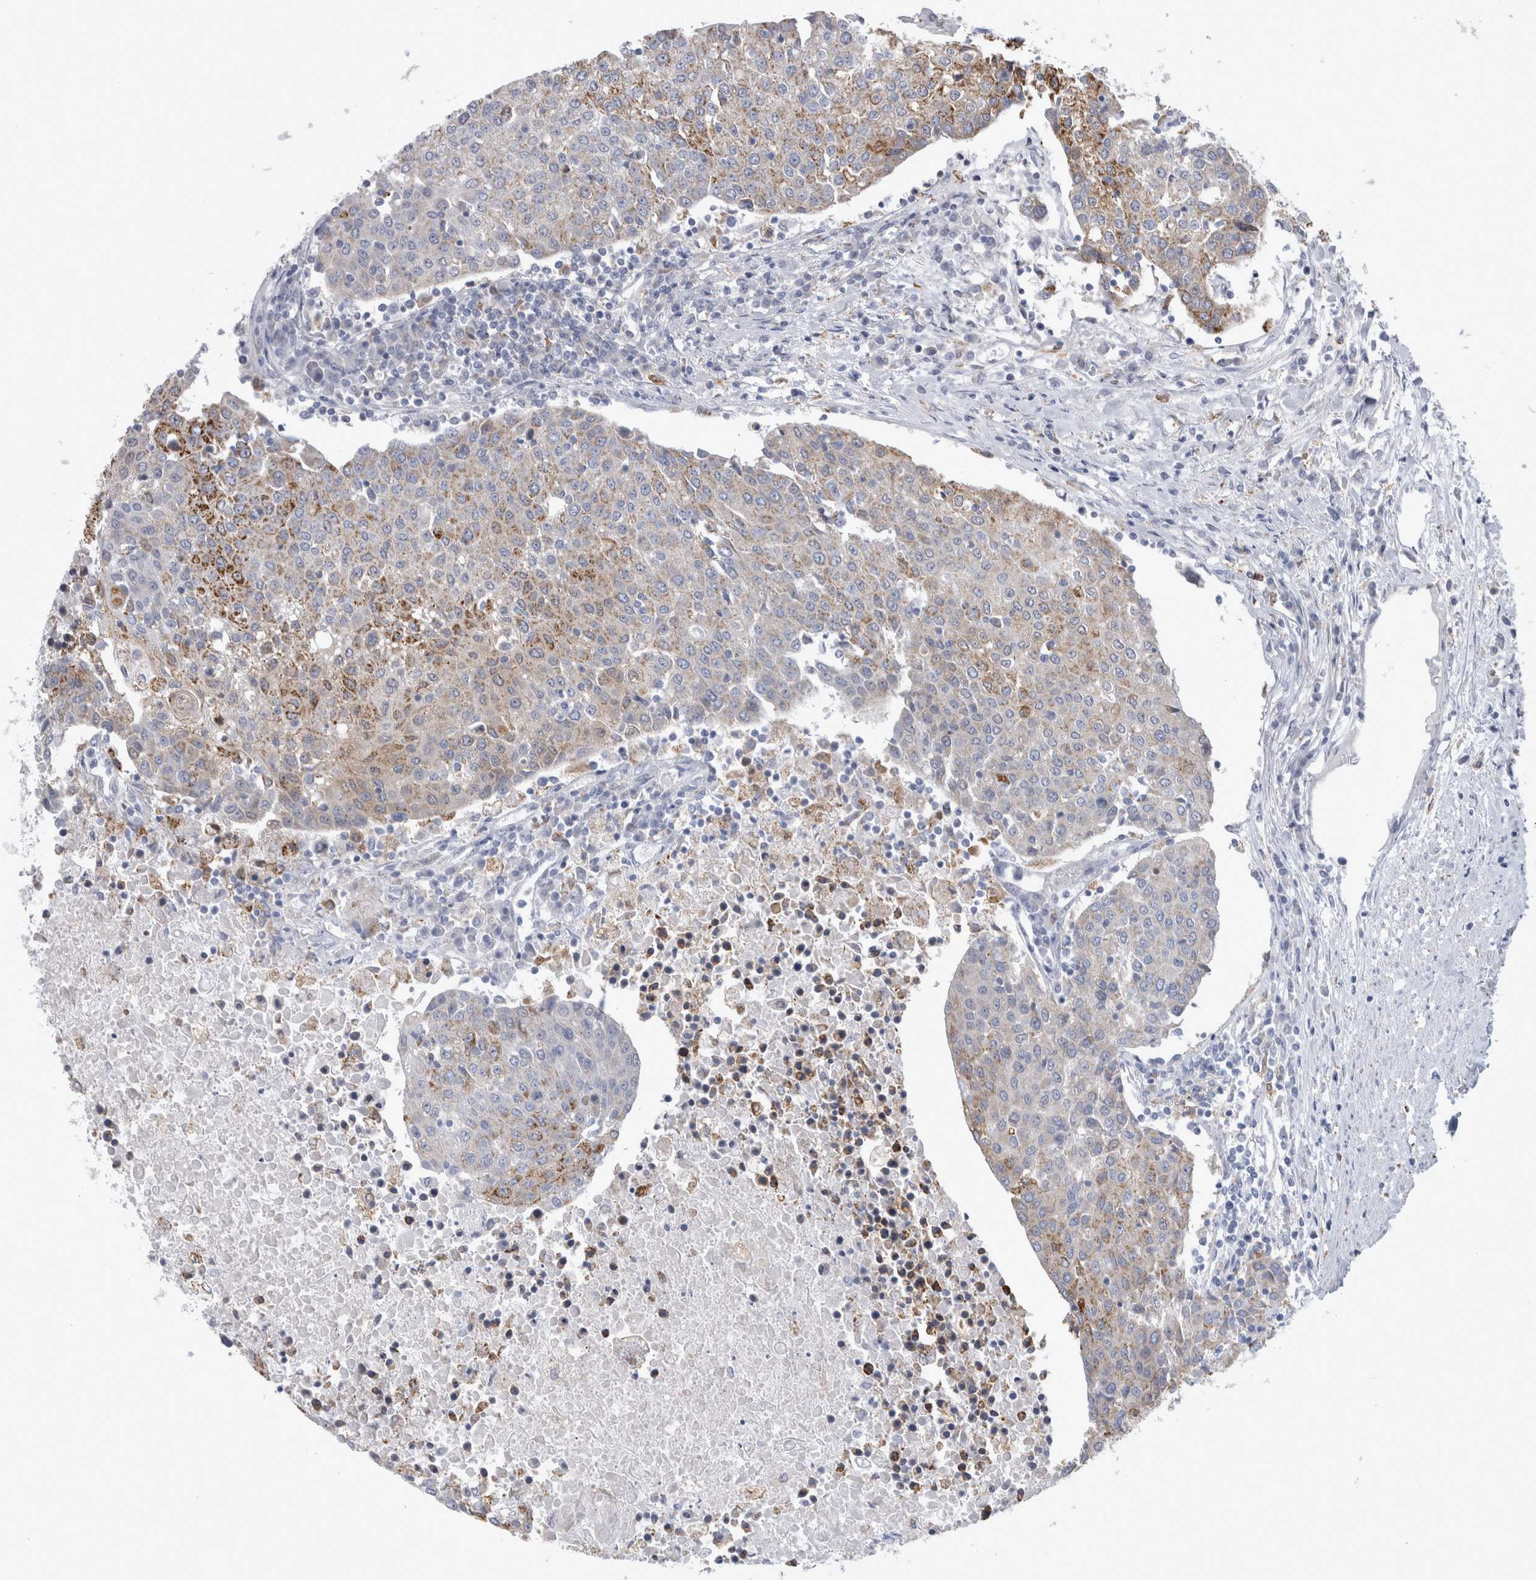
{"staining": {"intensity": "moderate", "quantity": "25%-75%", "location": "cytoplasmic/membranous"}, "tissue": "urothelial cancer", "cell_type": "Tumor cells", "image_type": "cancer", "snomed": [{"axis": "morphology", "description": "Urothelial carcinoma, High grade"}, {"axis": "topography", "description": "Urinary bladder"}], "caption": "Urothelial carcinoma (high-grade) stained with immunohistochemistry displays moderate cytoplasmic/membranous expression in about 25%-75% of tumor cells. The protein of interest is shown in brown color, while the nuclei are stained blue.", "gene": "GATM", "patient": {"sex": "female", "age": 85}}